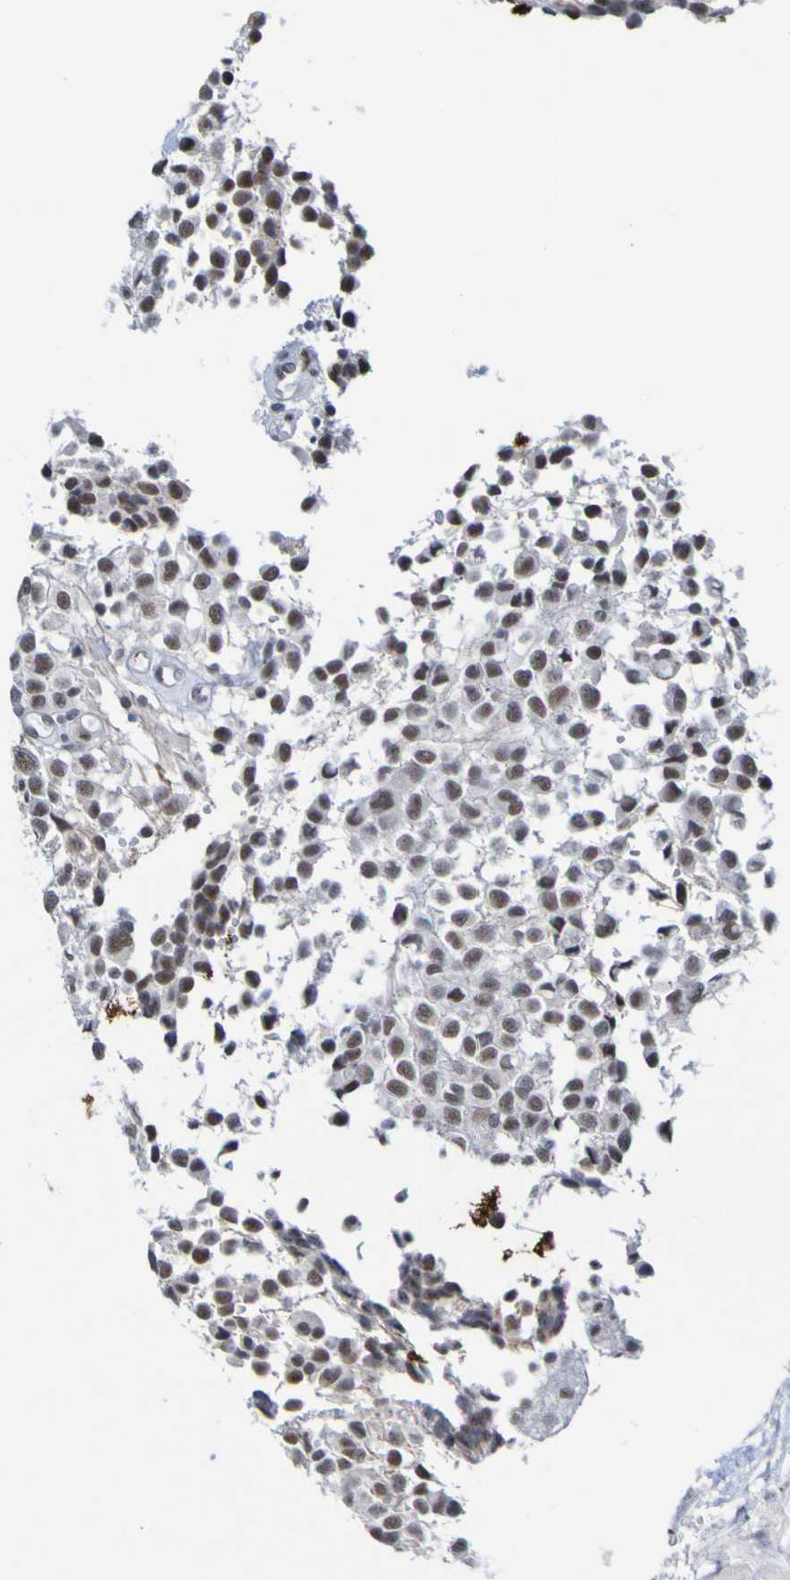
{"staining": {"intensity": "strong", "quantity": "25%-75%", "location": "nuclear"}, "tissue": "glioma", "cell_type": "Tumor cells", "image_type": "cancer", "snomed": [{"axis": "morphology", "description": "Glioma, malignant, High grade"}, {"axis": "topography", "description": "Brain"}], "caption": "A photomicrograph showing strong nuclear staining in approximately 25%-75% of tumor cells in glioma, as visualized by brown immunohistochemical staining.", "gene": "CDC5L", "patient": {"sex": "male", "age": 32}}